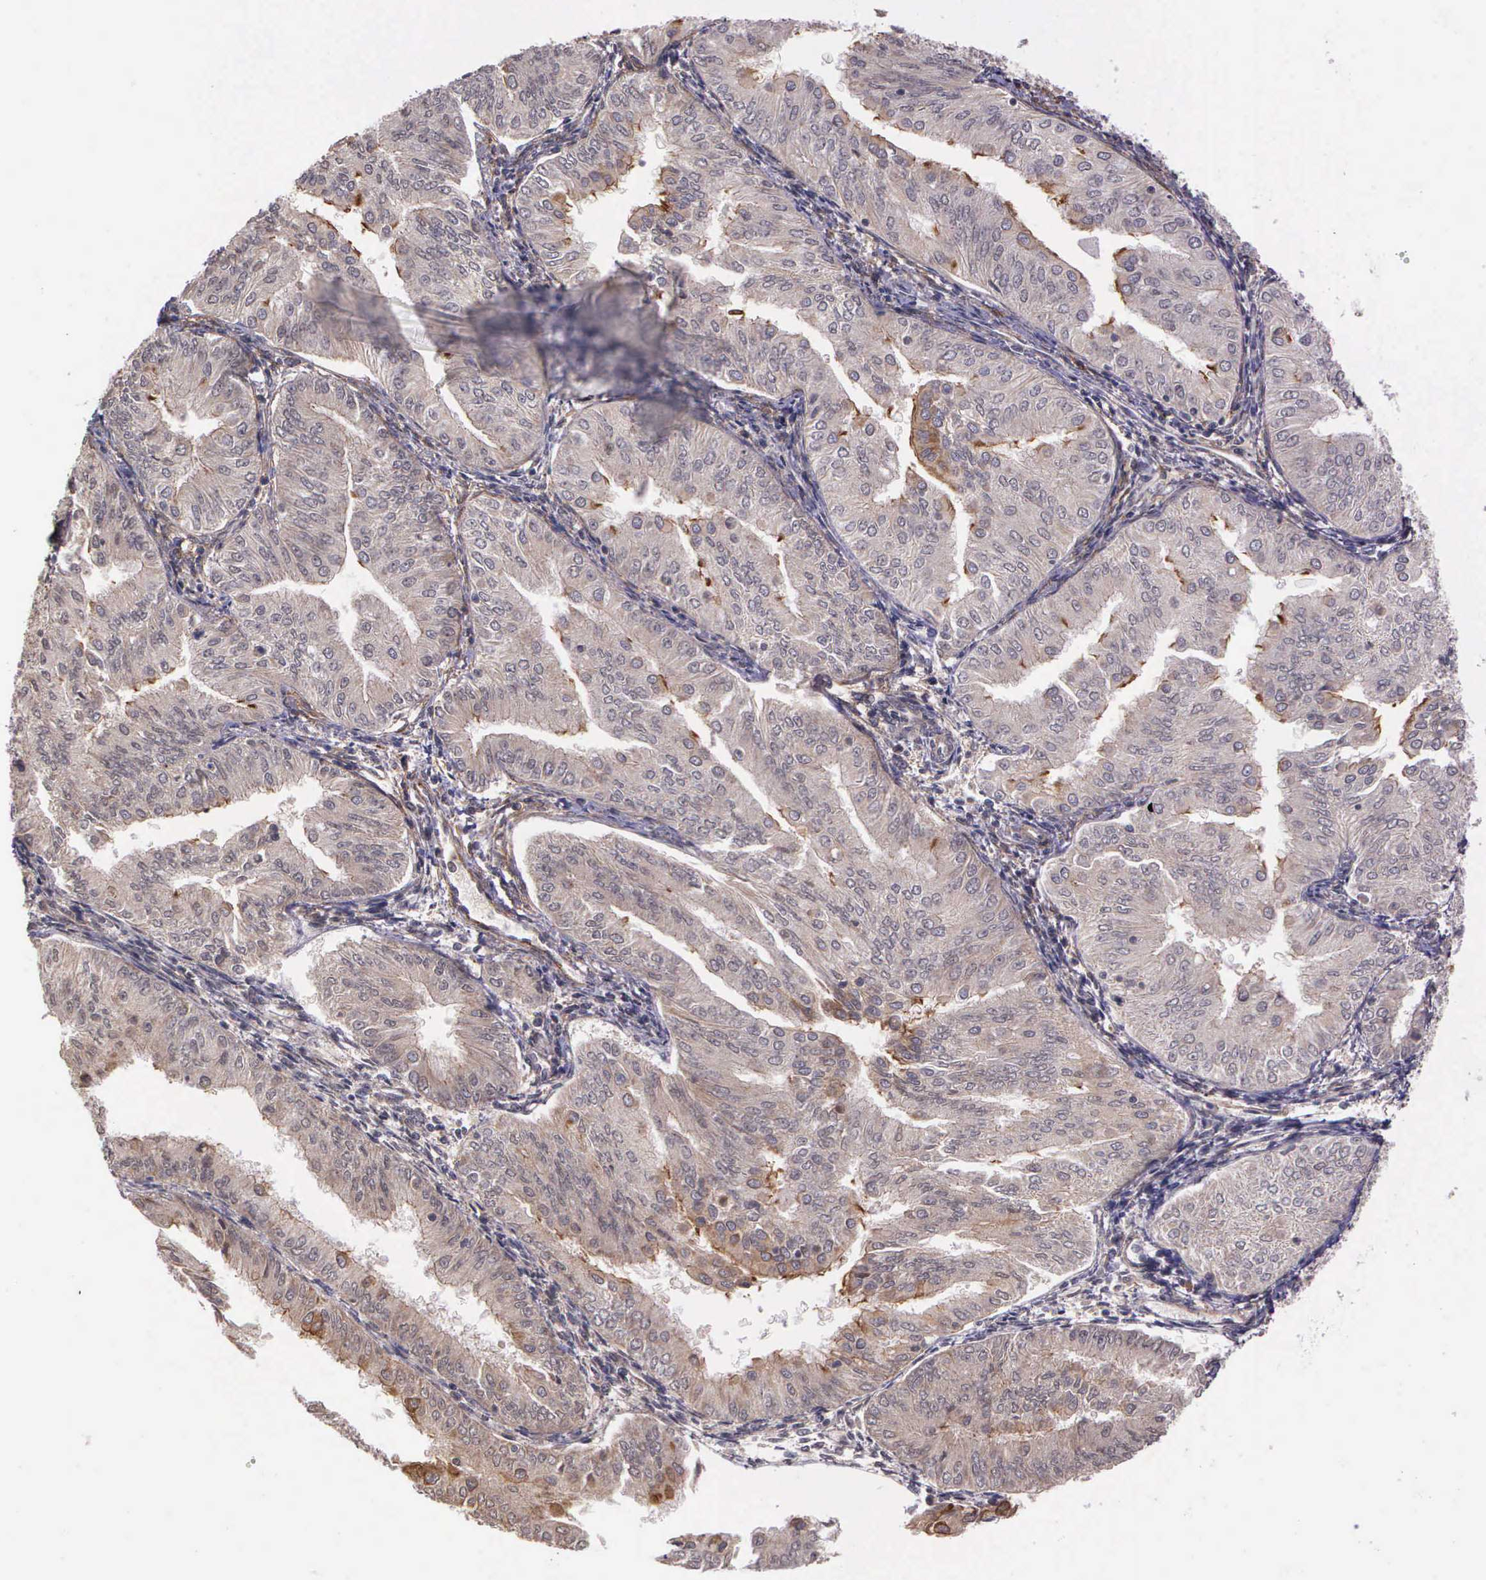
{"staining": {"intensity": "moderate", "quantity": "<25%", "location": "cytoplasmic/membranous"}, "tissue": "endometrial cancer", "cell_type": "Tumor cells", "image_type": "cancer", "snomed": [{"axis": "morphology", "description": "Adenocarcinoma, NOS"}, {"axis": "topography", "description": "Endometrium"}], "caption": "Endometrial adenocarcinoma tissue displays moderate cytoplasmic/membranous positivity in approximately <25% of tumor cells, visualized by immunohistochemistry.", "gene": "PRICKLE3", "patient": {"sex": "female", "age": 53}}